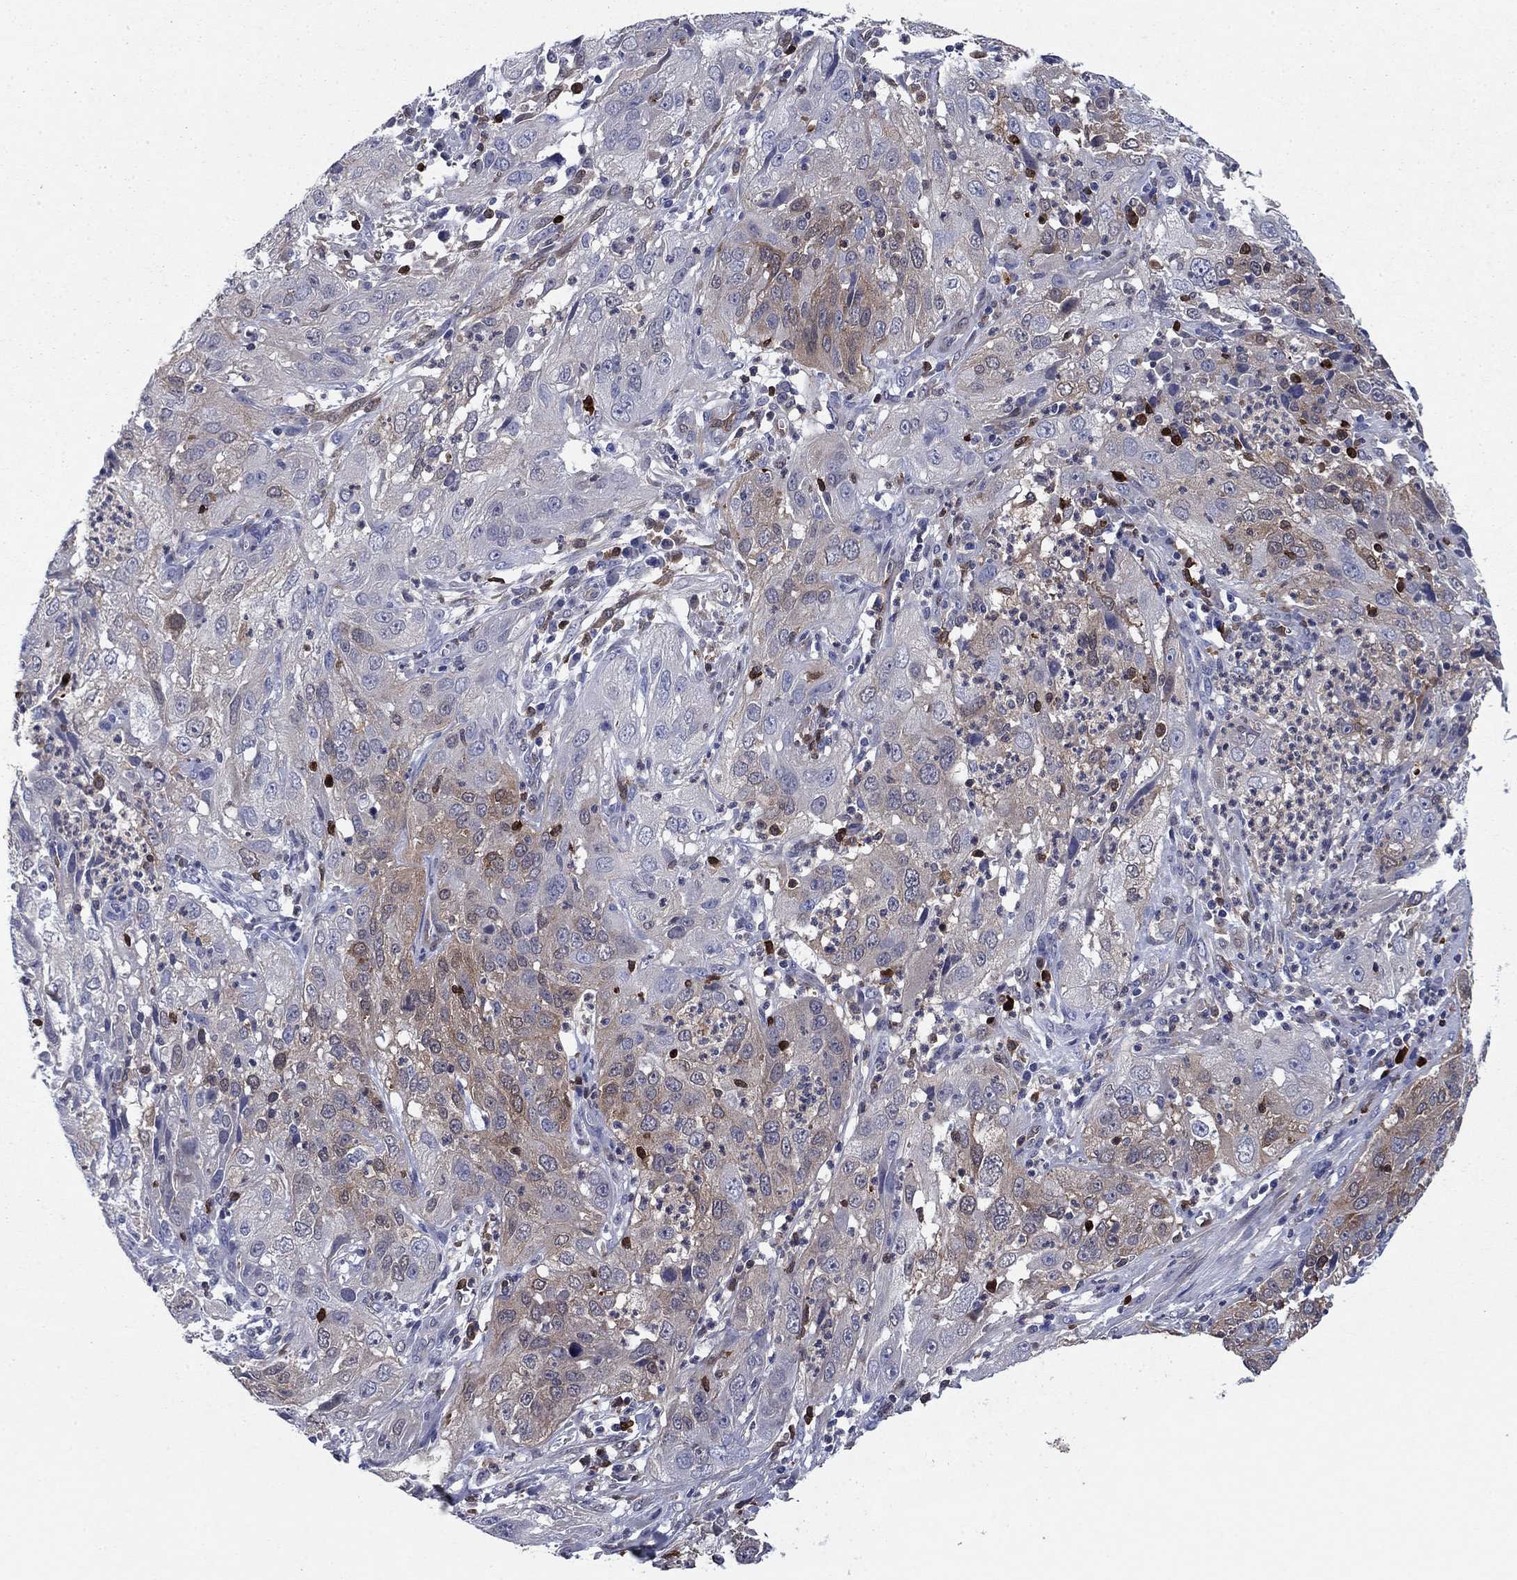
{"staining": {"intensity": "weak", "quantity": "<25%", "location": "cytoplasmic/membranous"}, "tissue": "cervical cancer", "cell_type": "Tumor cells", "image_type": "cancer", "snomed": [{"axis": "morphology", "description": "Squamous cell carcinoma, NOS"}, {"axis": "topography", "description": "Cervix"}], "caption": "High magnification brightfield microscopy of cervical squamous cell carcinoma stained with DAB (brown) and counterstained with hematoxylin (blue): tumor cells show no significant positivity.", "gene": "STMN1", "patient": {"sex": "female", "age": 32}}